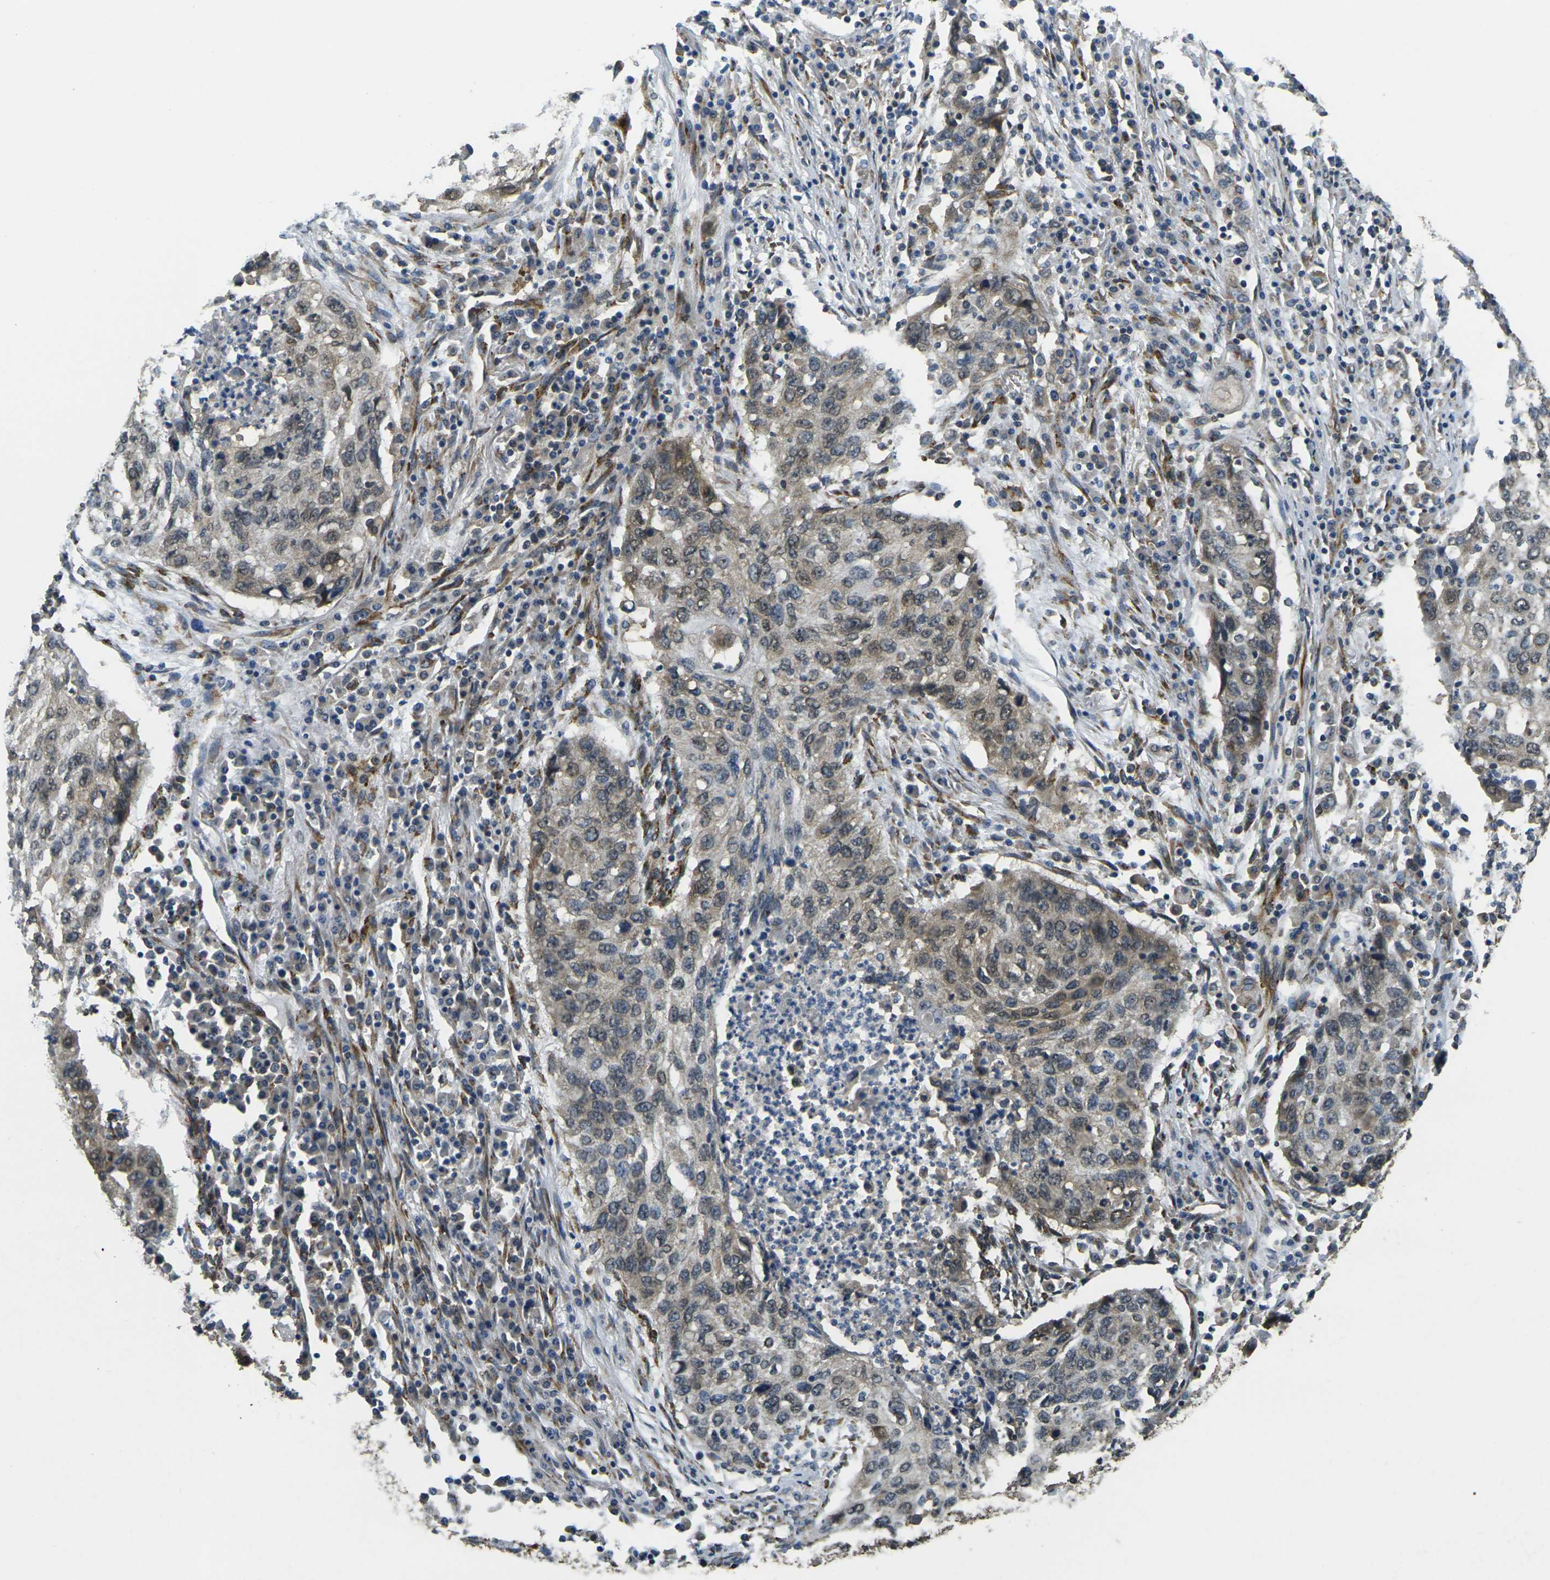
{"staining": {"intensity": "weak", "quantity": "<25%", "location": "cytoplasmic/membranous,nuclear"}, "tissue": "lung cancer", "cell_type": "Tumor cells", "image_type": "cancer", "snomed": [{"axis": "morphology", "description": "Squamous cell carcinoma, NOS"}, {"axis": "topography", "description": "Lung"}], "caption": "The immunohistochemistry (IHC) micrograph has no significant positivity in tumor cells of lung cancer (squamous cell carcinoma) tissue.", "gene": "FUT11", "patient": {"sex": "female", "age": 63}}